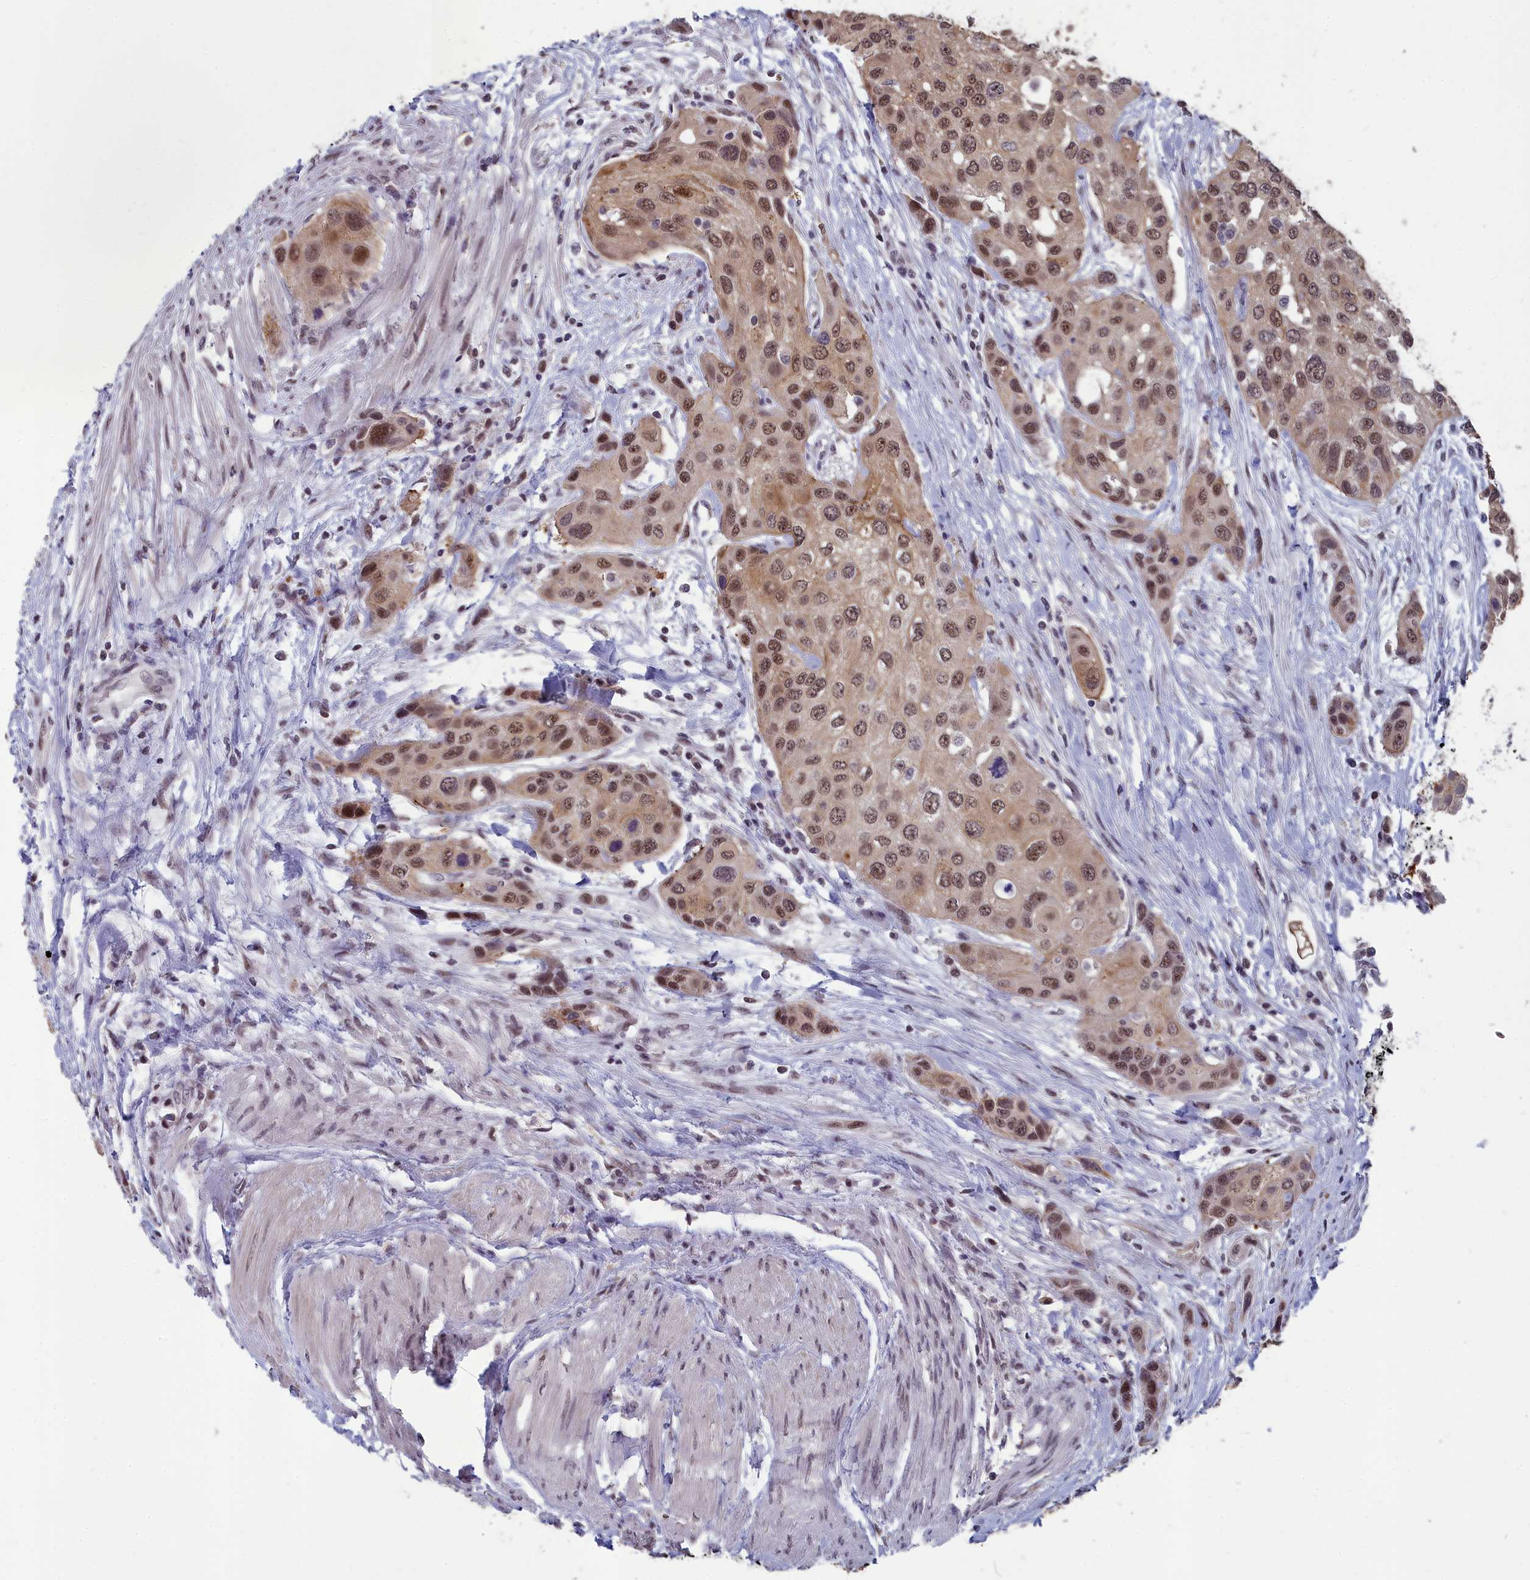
{"staining": {"intensity": "moderate", "quantity": ">75%", "location": "nuclear"}, "tissue": "urothelial cancer", "cell_type": "Tumor cells", "image_type": "cancer", "snomed": [{"axis": "morphology", "description": "Normal tissue, NOS"}, {"axis": "morphology", "description": "Urothelial carcinoma, High grade"}, {"axis": "topography", "description": "Vascular tissue"}, {"axis": "topography", "description": "Urinary bladder"}], "caption": "Protein expression analysis of human urothelial cancer reveals moderate nuclear positivity in approximately >75% of tumor cells.", "gene": "MT-CO3", "patient": {"sex": "female", "age": 56}}